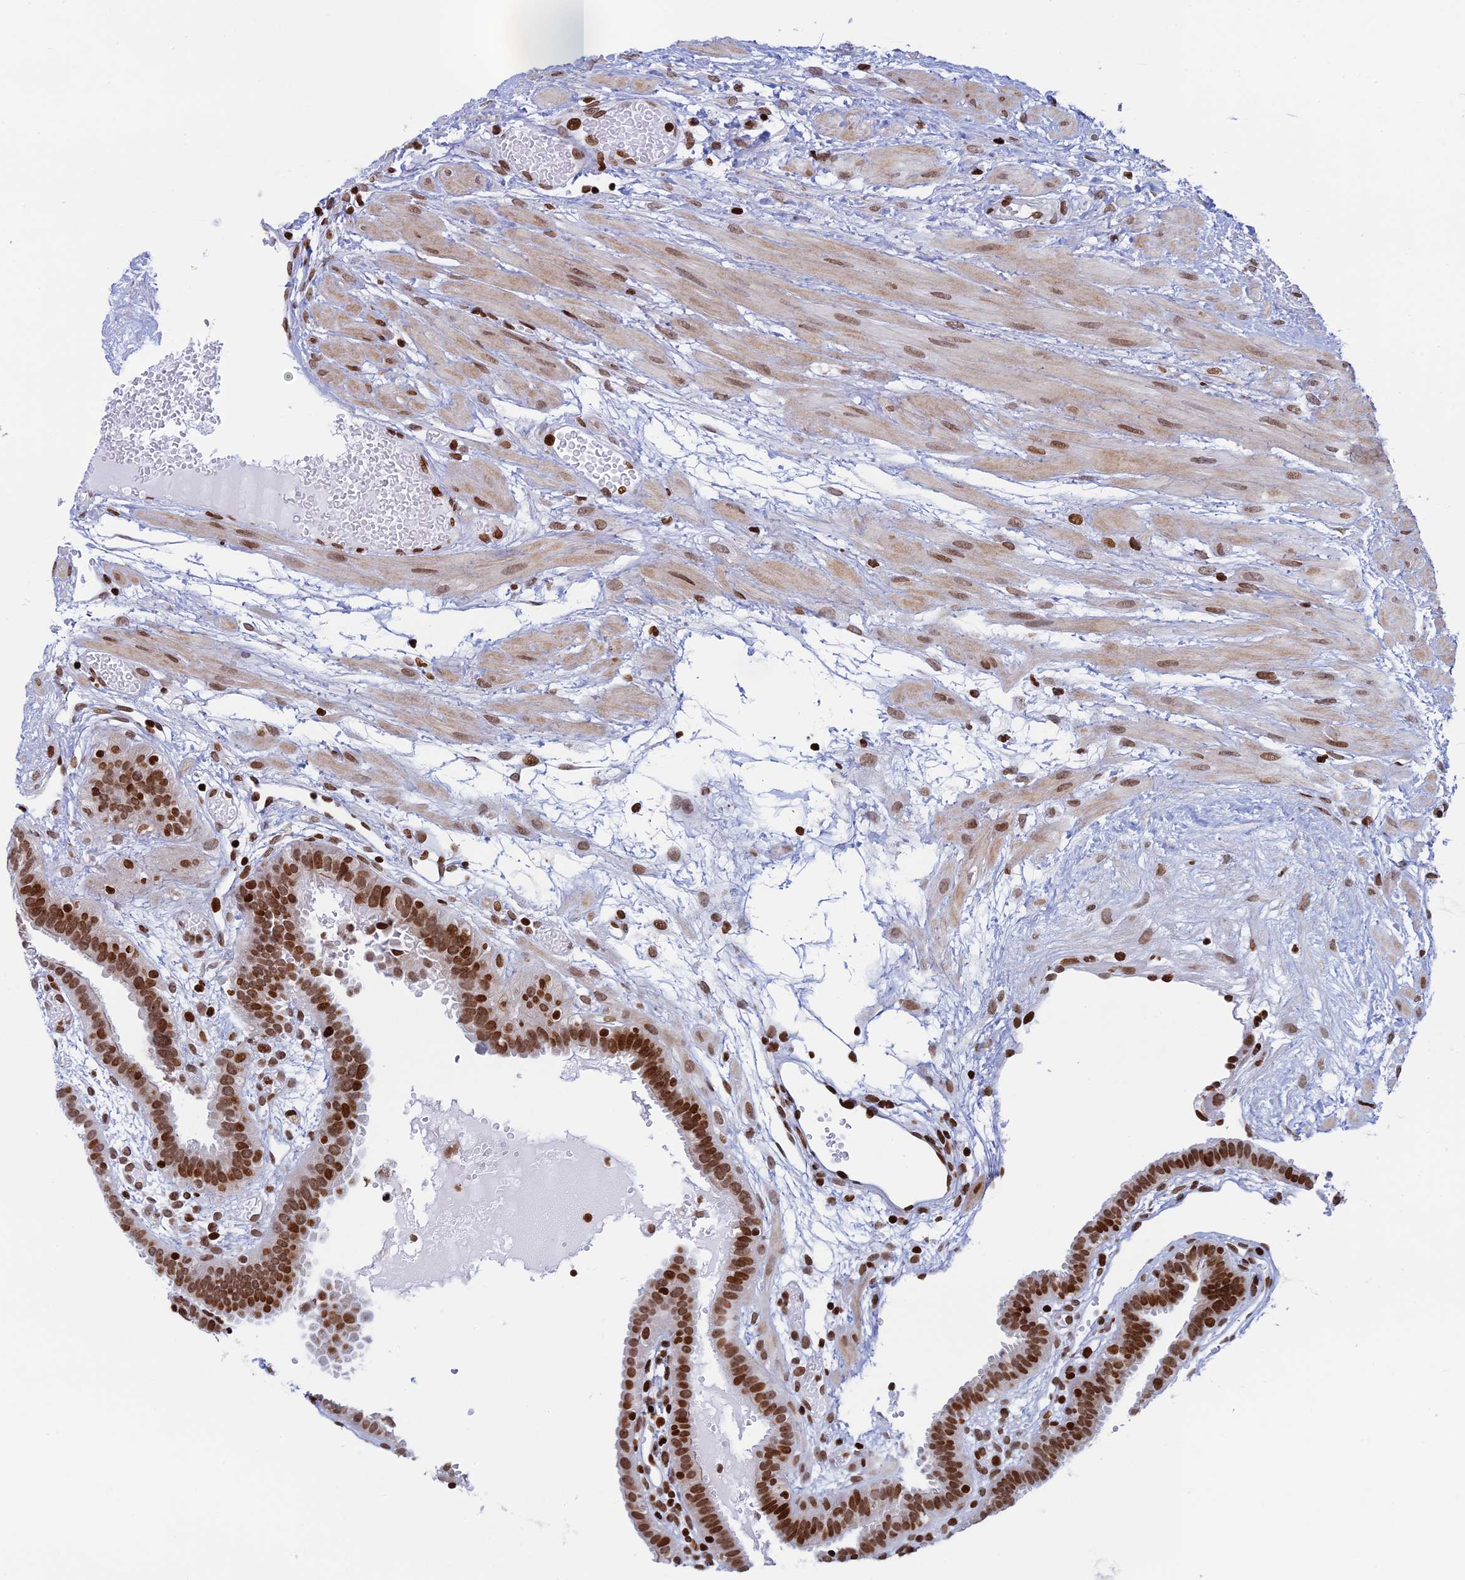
{"staining": {"intensity": "moderate", "quantity": ">75%", "location": "nuclear"}, "tissue": "fallopian tube", "cell_type": "Glandular cells", "image_type": "normal", "snomed": [{"axis": "morphology", "description": "Normal tissue, NOS"}, {"axis": "topography", "description": "Fallopian tube"}], "caption": "High-power microscopy captured an immunohistochemistry photomicrograph of normal fallopian tube, revealing moderate nuclear expression in approximately >75% of glandular cells.", "gene": "RPAP1", "patient": {"sex": "female", "age": 37}}